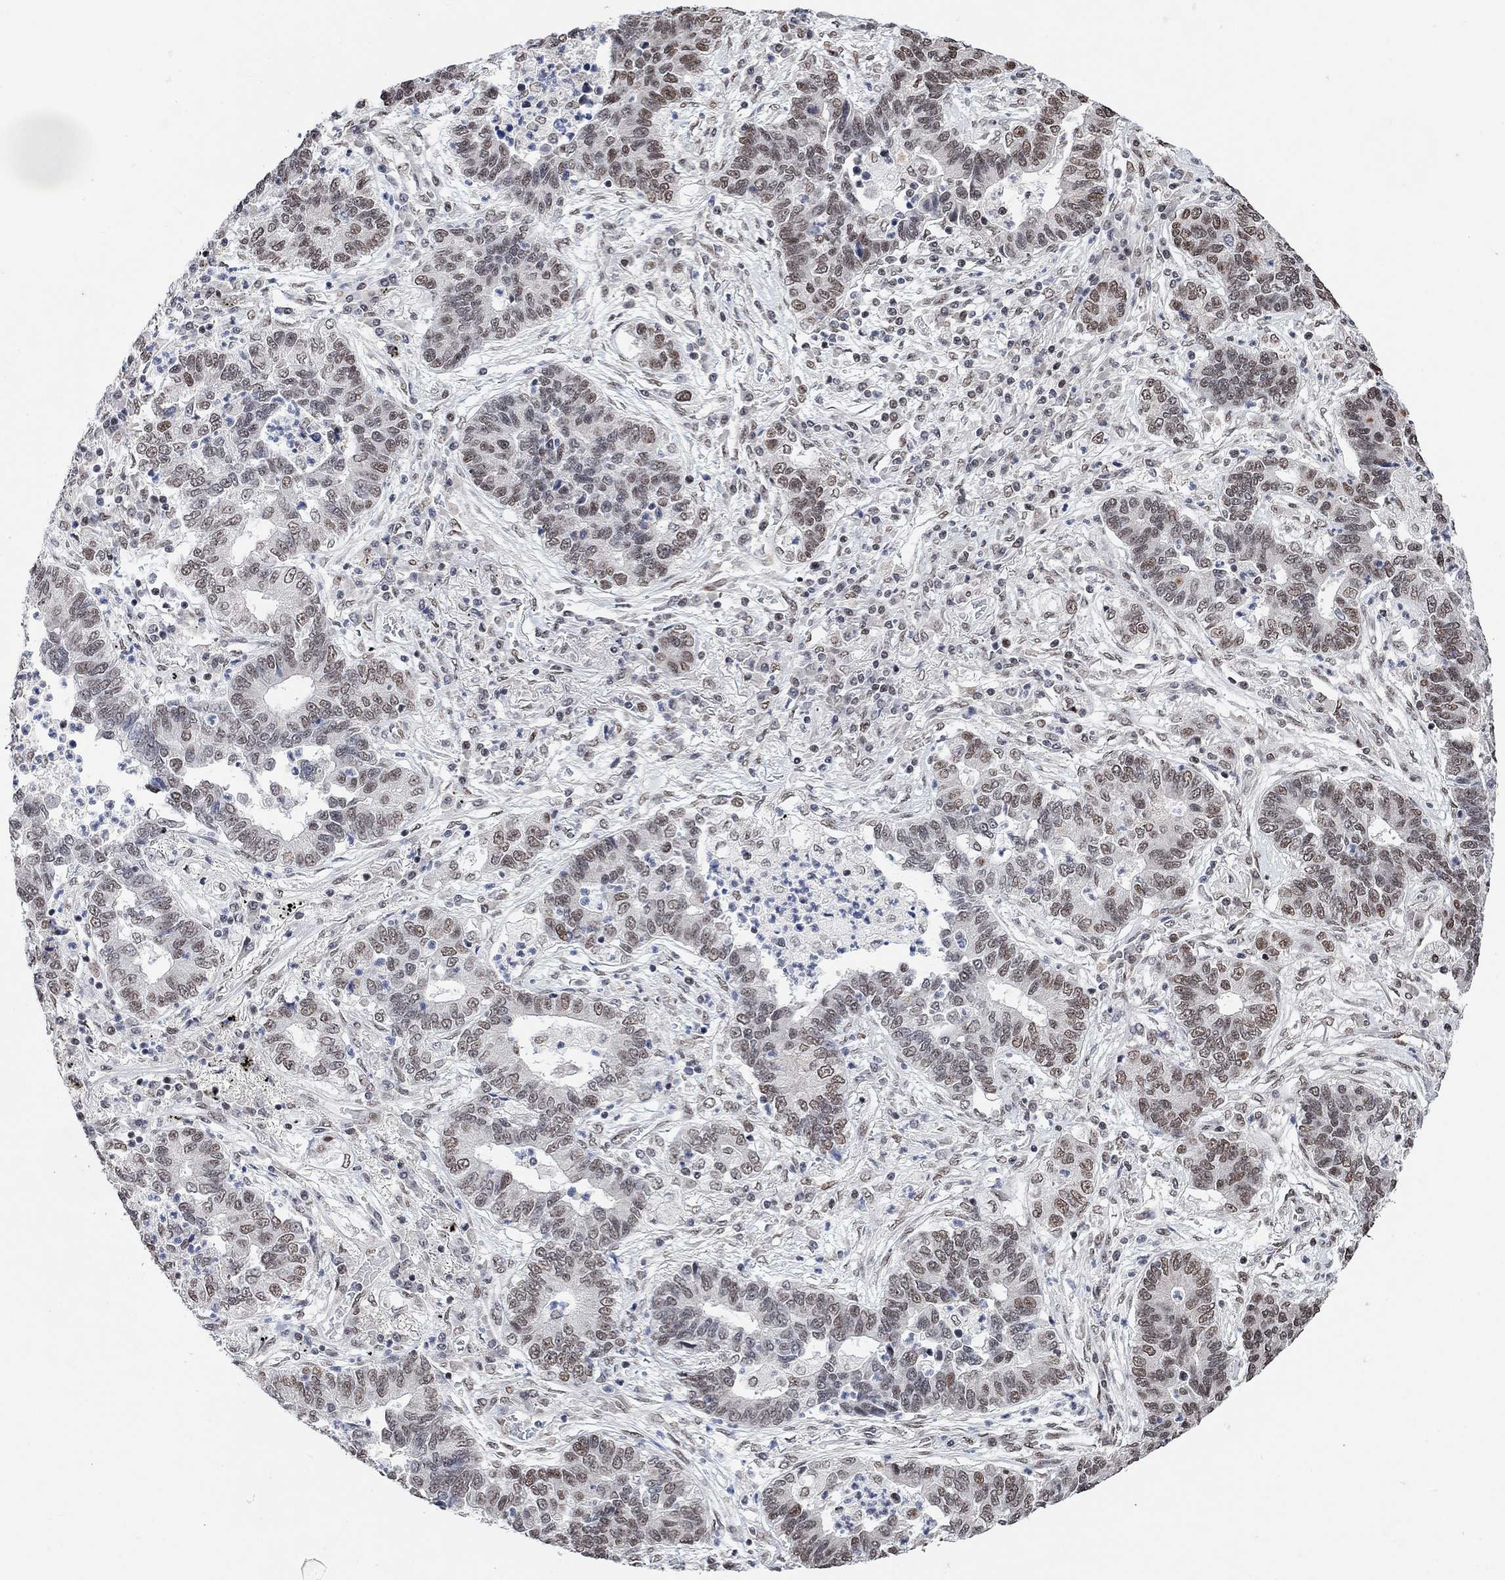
{"staining": {"intensity": "moderate", "quantity": "<25%", "location": "nuclear"}, "tissue": "lung cancer", "cell_type": "Tumor cells", "image_type": "cancer", "snomed": [{"axis": "morphology", "description": "Adenocarcinoma, NOS"}, {"axis": "topography", "description": "Lung"}], "caption": "A brown stain highlights moderate nuclear staining of a protein in adenocarcinoma (lung) tumor cells. The staining was performed using DAB to visualize the protein expression in brown, while the nuclei were stained in blue with hematoxylin (Magnification: 20x).", "gene": "USP39", "patient": {"sex": "female", "age": 57}}